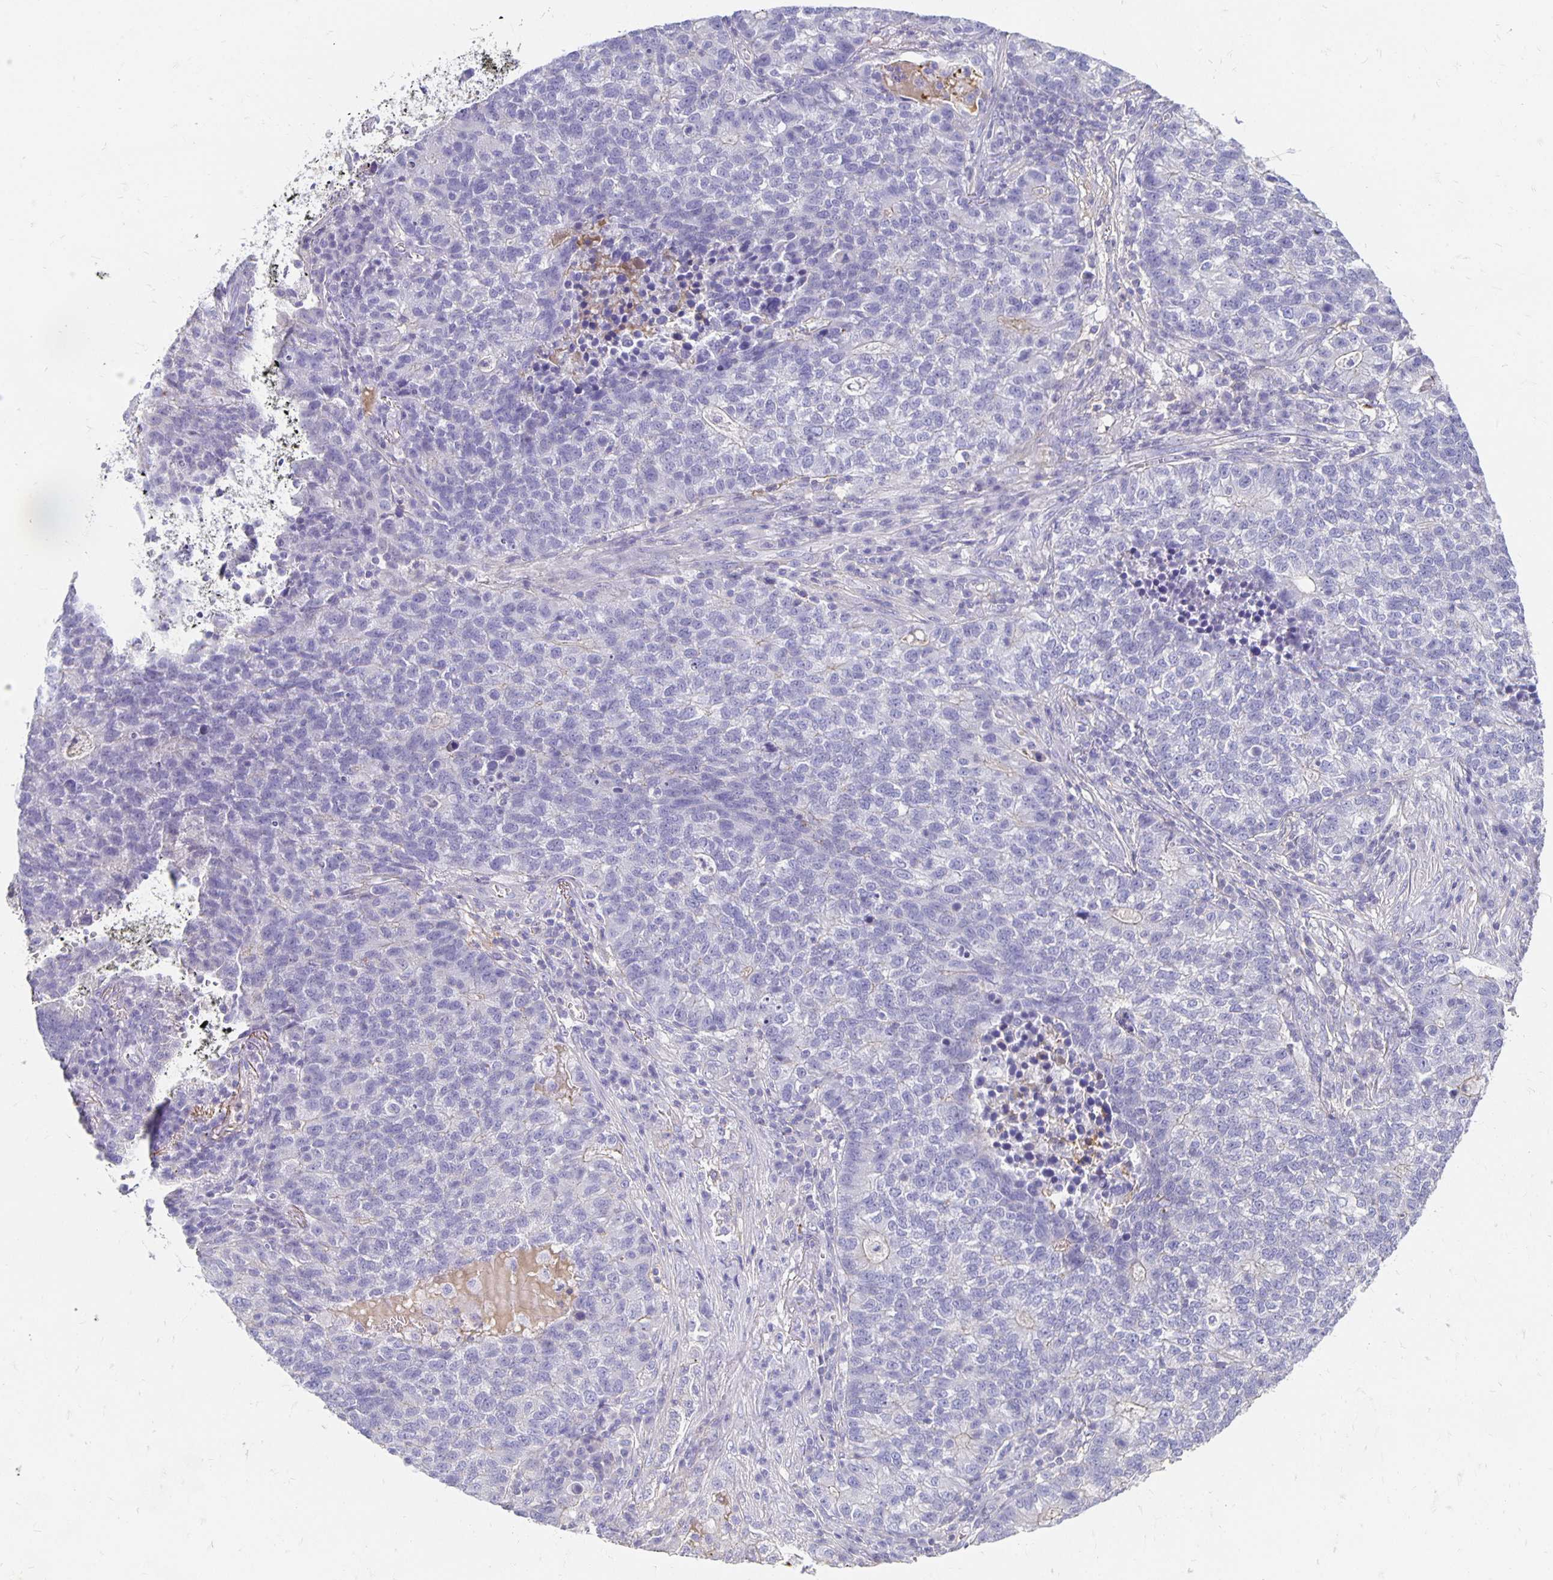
{"staining": {"intensity": "negative", "quantity": "none", "location": "none"}, "tissue": "lung cancer", "cell_type": "Tumor cells", "image_type": "cancer", "snomed": [{"axis": "morphology", "description": "Adenocarcinoma, NOS"}, {"axis": "topography", "description": "Lung"}], "caption": "IHC of lung cancer exhibits no expression in tumor cells. Nuclei are stained in blue.", "gene": "APOB", "patient": {"sex": "male", "age": 57}}